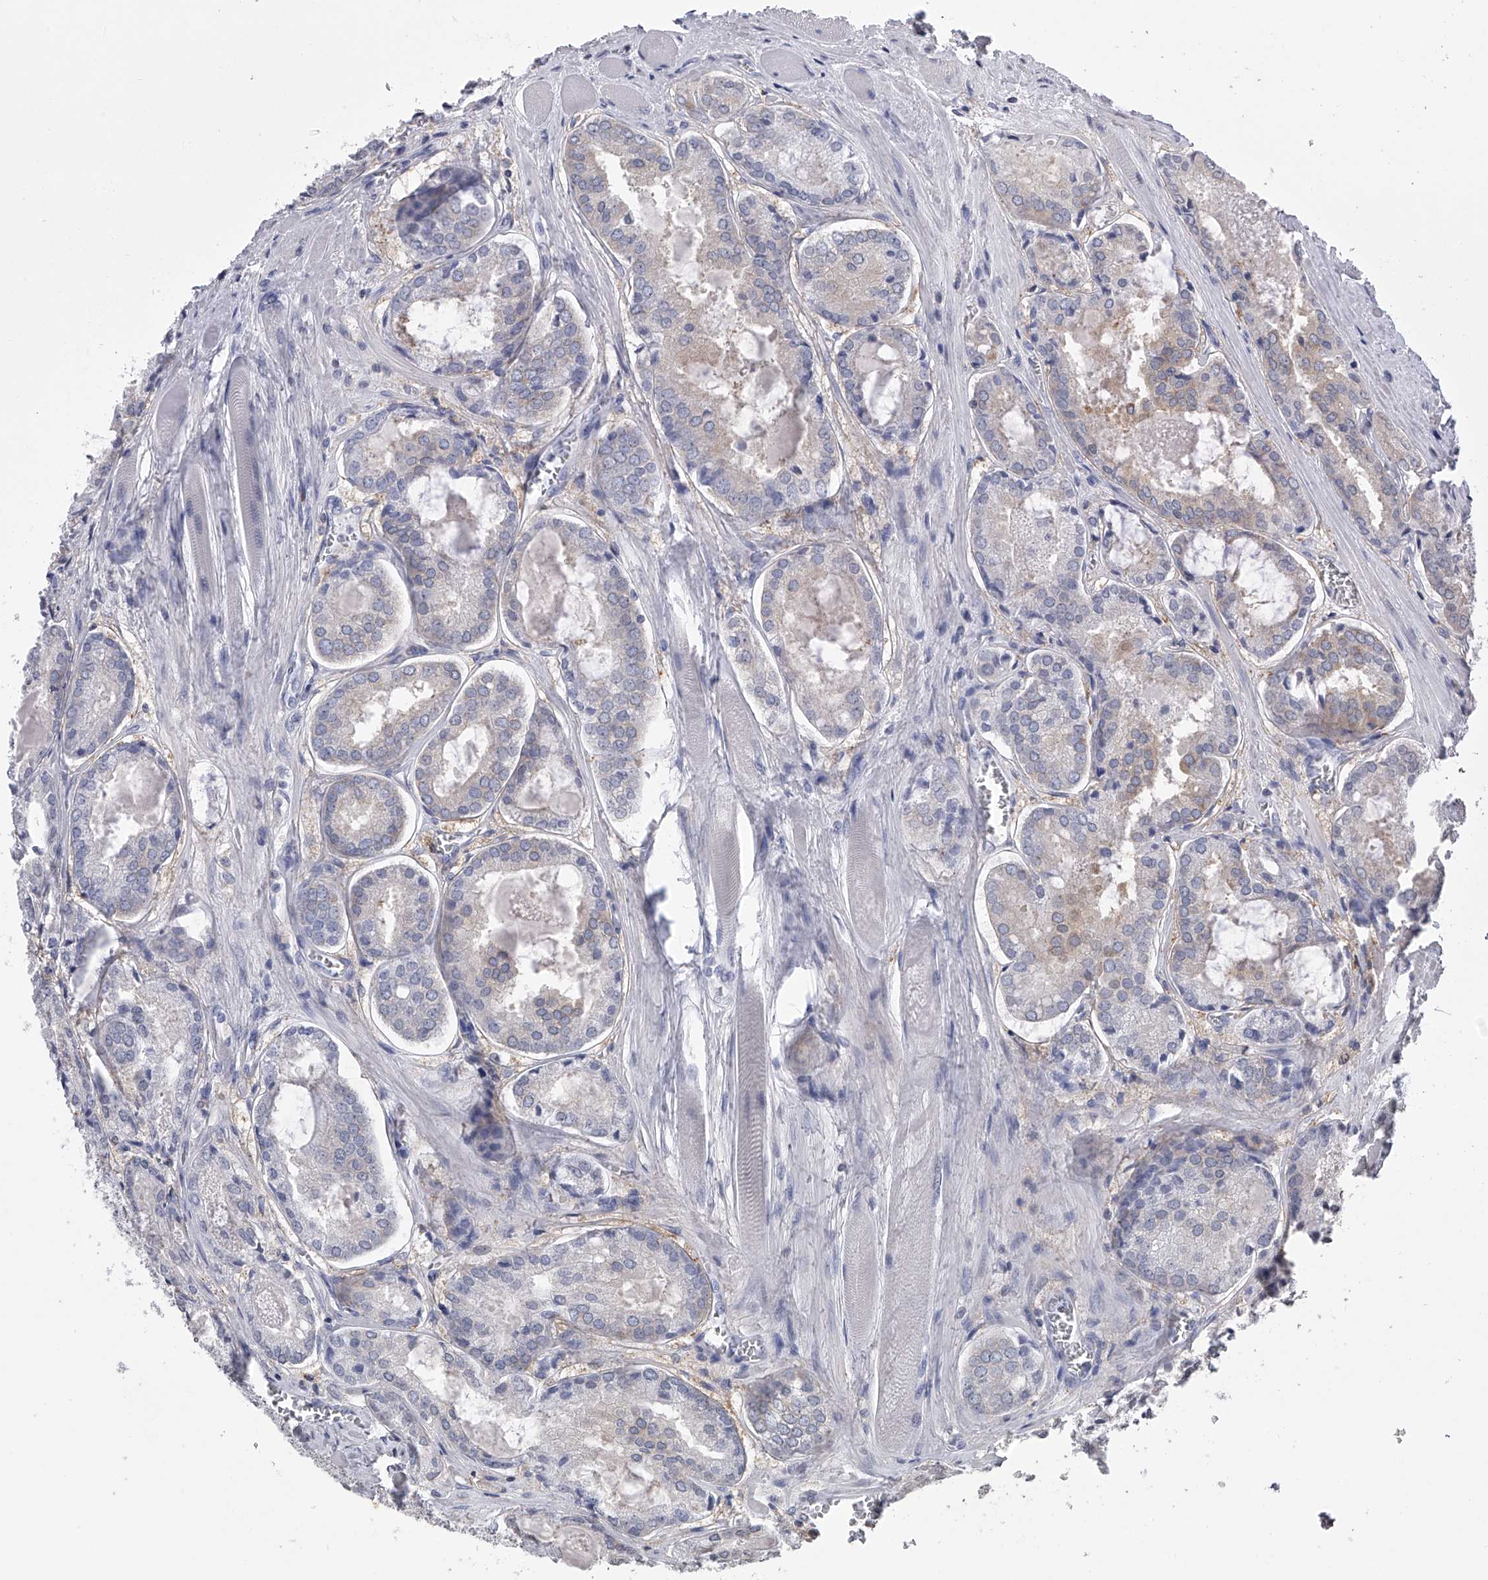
{"staining": {"intensity": "negative", "quantity": "none", "location": "none"}, "tissue": "prostate cancer", "cell_type": "Tumor cells", "image_type": "cancer", "snomed": [{"axis": "morphology", "description": "Adenocarcinoma, Low grade"}, {"axis": "topography", "description": "Prostate"}], "caption": "This histopathology image is of adenocarcinoma (low-grade) (prostate) stained with immunohistochemistry (IHC) to label a protein in brown with the nuclei are counter-stained blue. There is no expression in tumor cells. The staining was performed using DAB to visualize the protein expression in brown, while the nuclei were stained in blue with hematoxylin (Magnification: 20x).", "gene": "TASP1", "patient": {"sex": "male", "age": 67}}